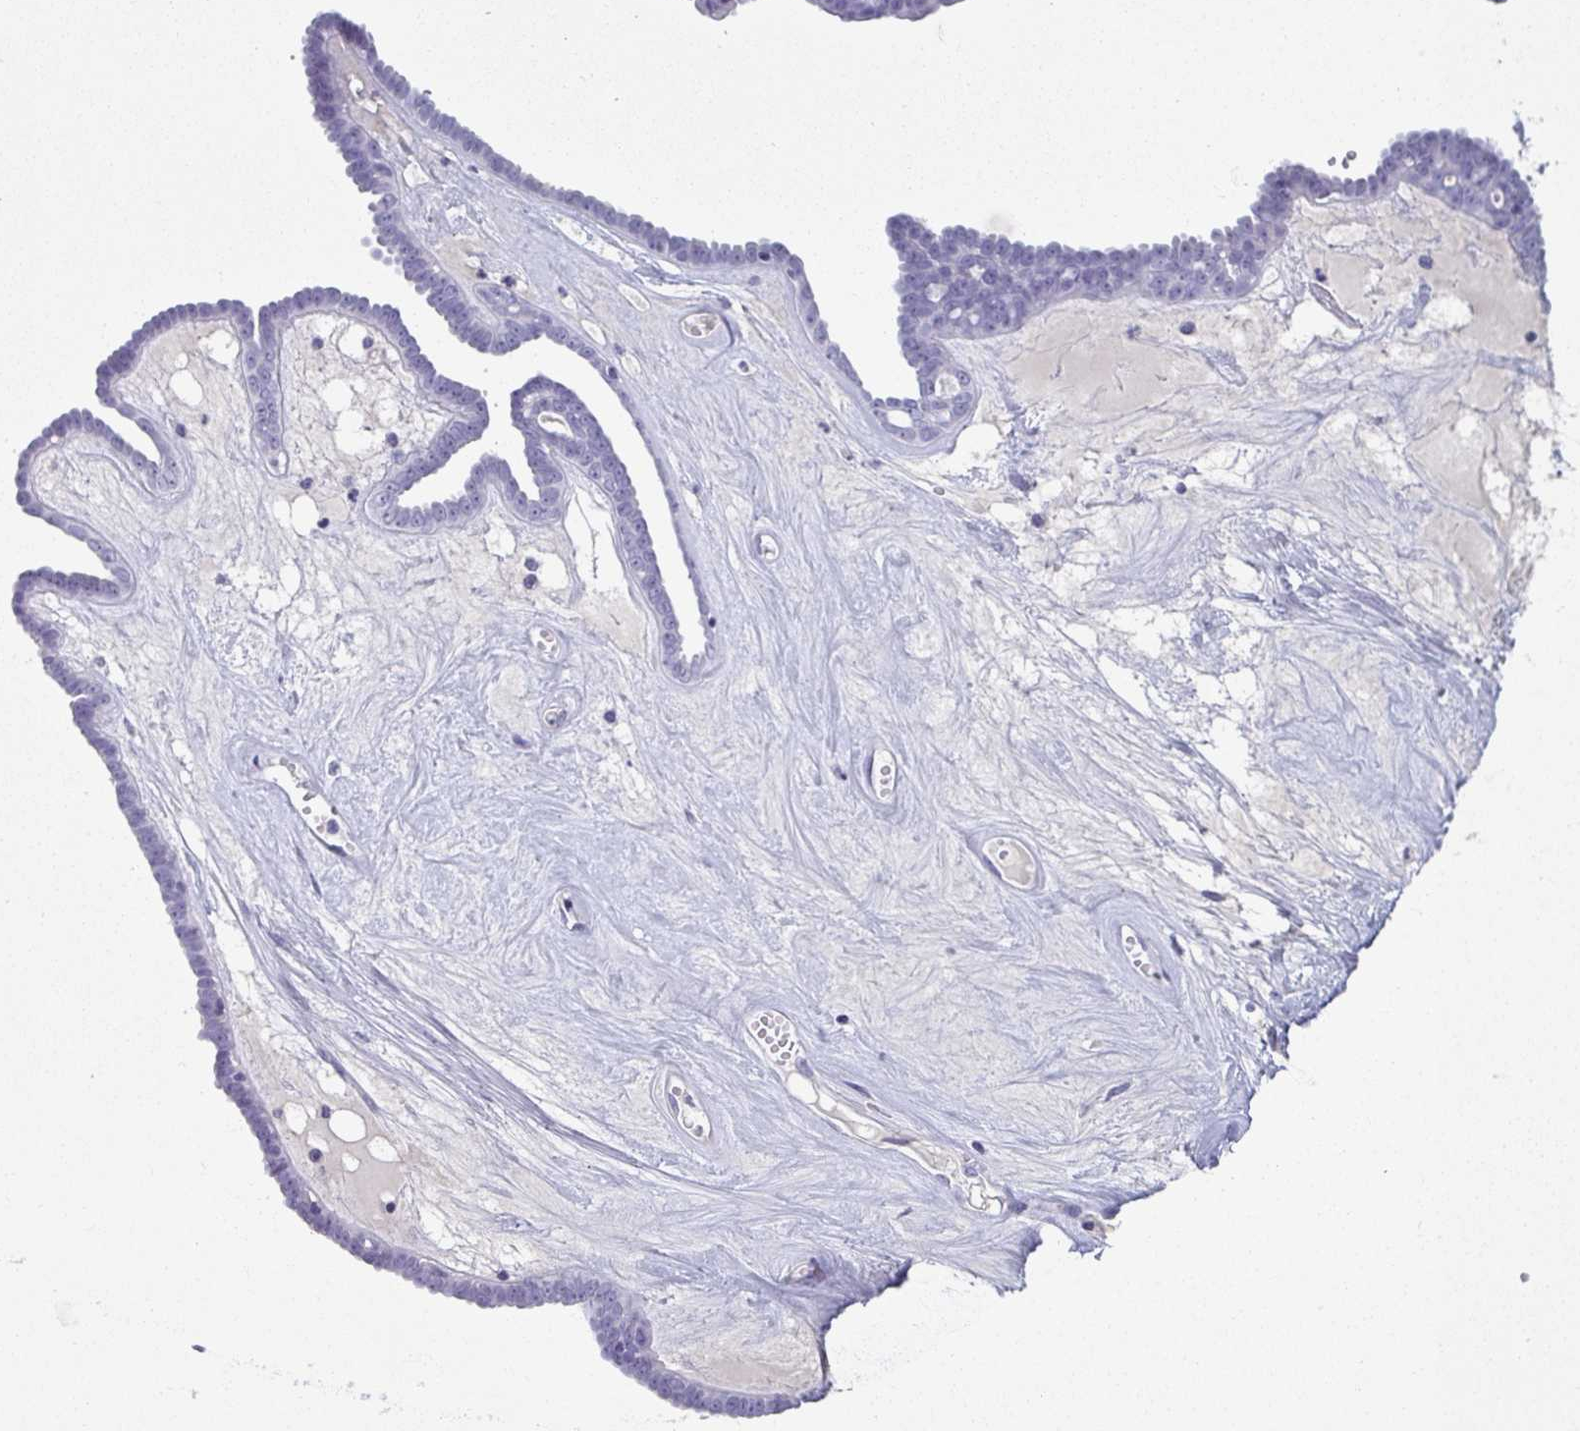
{"staining": {"intensity": "negative", "quantity": "none", "location": "none"}, "tissue": "ovarian cancer", "cell_type": "Tumor cells", "image_type": "cancer", "snomed": [{"axis": "morphology", "description": "Cystadenocarcinoma, serous, NOS"}, {"axis": "topography", "description": "Ovary"}], "caption": "There is no significant staining in tumor cells of ovarian cancer.", "gene": "ITLN1", "patient": {"sex": "female", "age": 71}}